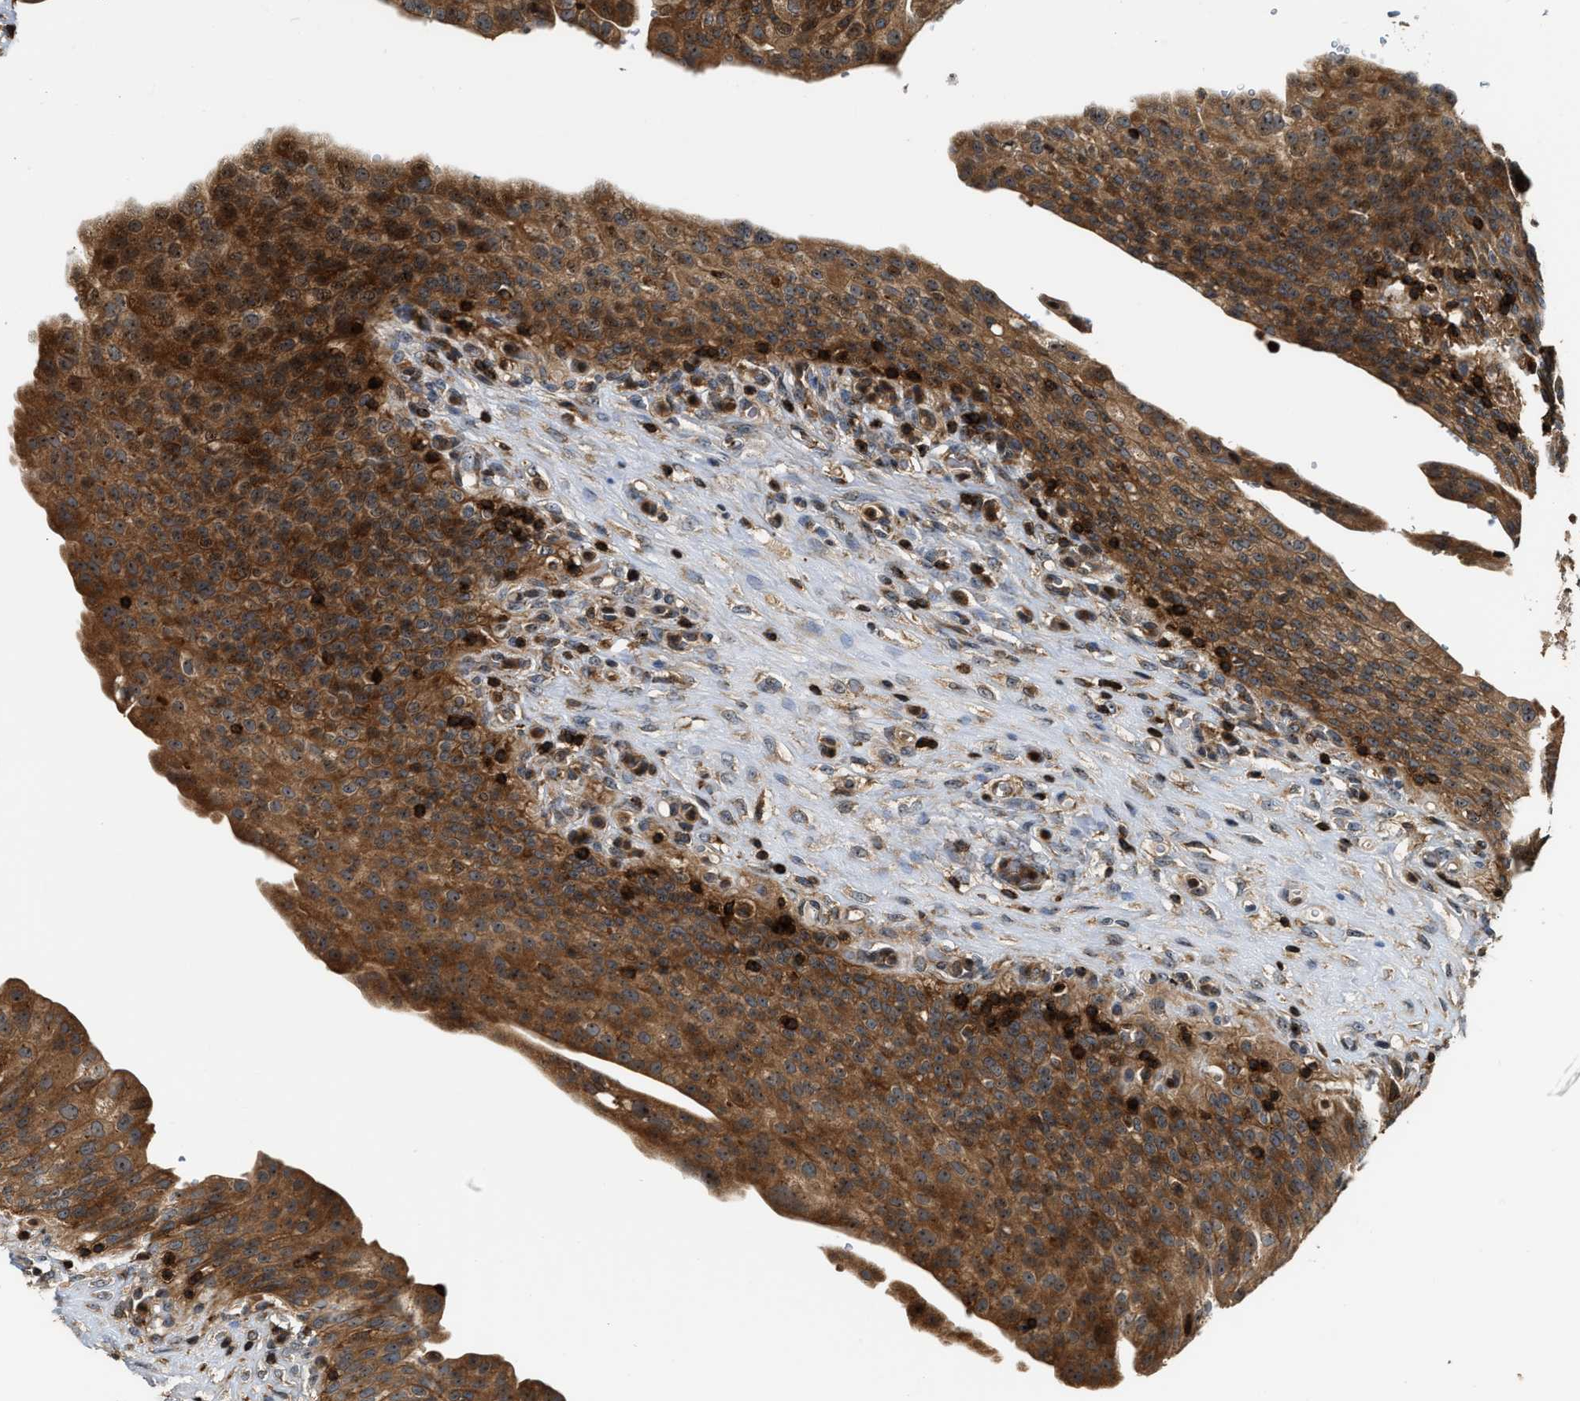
{"staining": {"intensity": "strong", "quantity": ">75%", "location": "cytoplasmic/membranous"}, "tissue": "urinary bladder", "cell_type": "Urothelial cells", "image_type": "normal", "snomed": [{"axis": "morphology", "description": "Urothelial carcinoma, High grade"}, {"axis": "topography", "description": "Urinary bladder"}], "caption": "DAB immunohistochemical staining of normal urinary bladder displays strong cytoplasmic/membranous protein staining in about >75% of urothelial cells. (Brightfield microscopy of DAB IHC at high magnification).", "gene": "SNX5", "patient": {"sex": "male", "age": 46}}